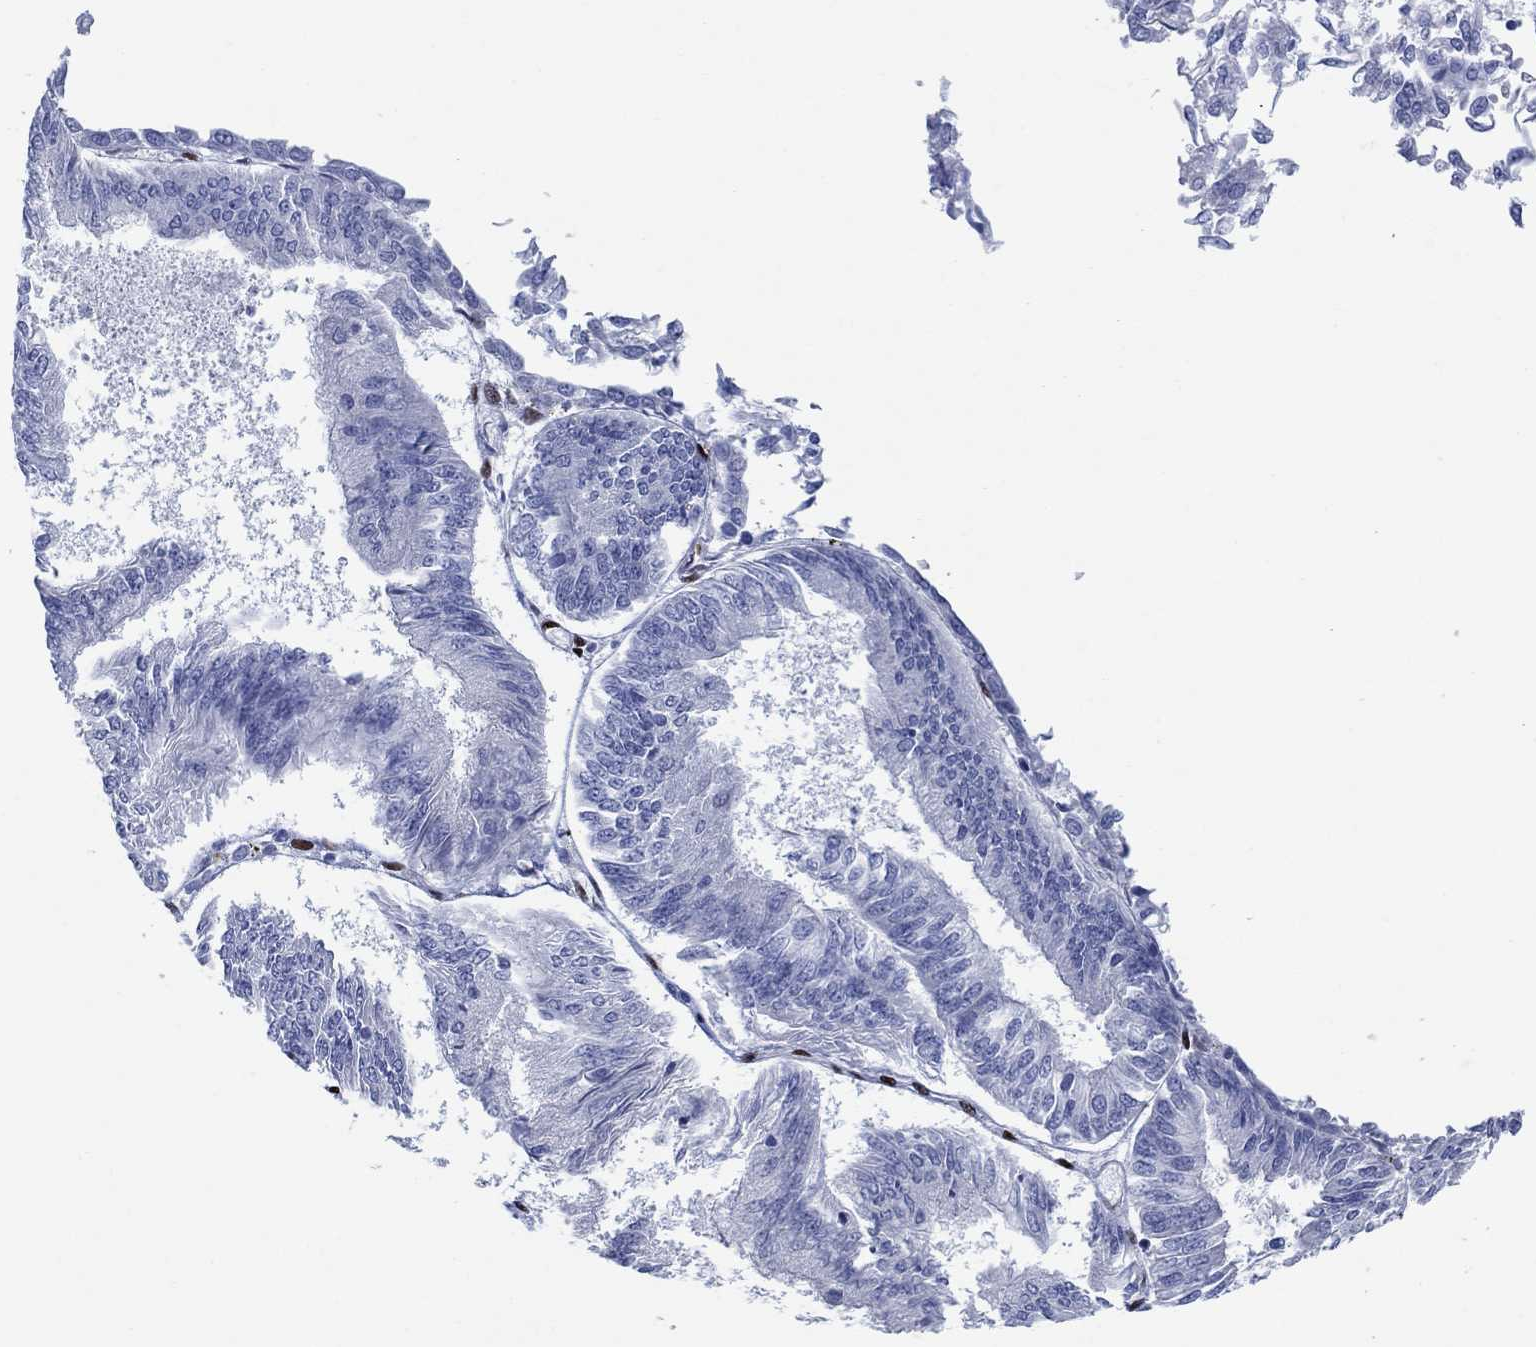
{"staining": {"intensity": "negative", "quantity": "none", "location": "none"}, "tissue": "endometrial cancer", "cell_type": "Tumor cells", "image_type": "cancer", "snomed": [{"axis": "morphology", "description": "Adenocarcinoma, NOS"}, {"axis": "topography", "description": "Endometrium"}], "caption": "DAB (3,3'-diaminobenzidine) immunohistochemical staining of human endometrial cancer demonstrates no significant staining in tumor cells.", "gene": "ZEB1", "patient": {"sex": "female", "age": 58}}